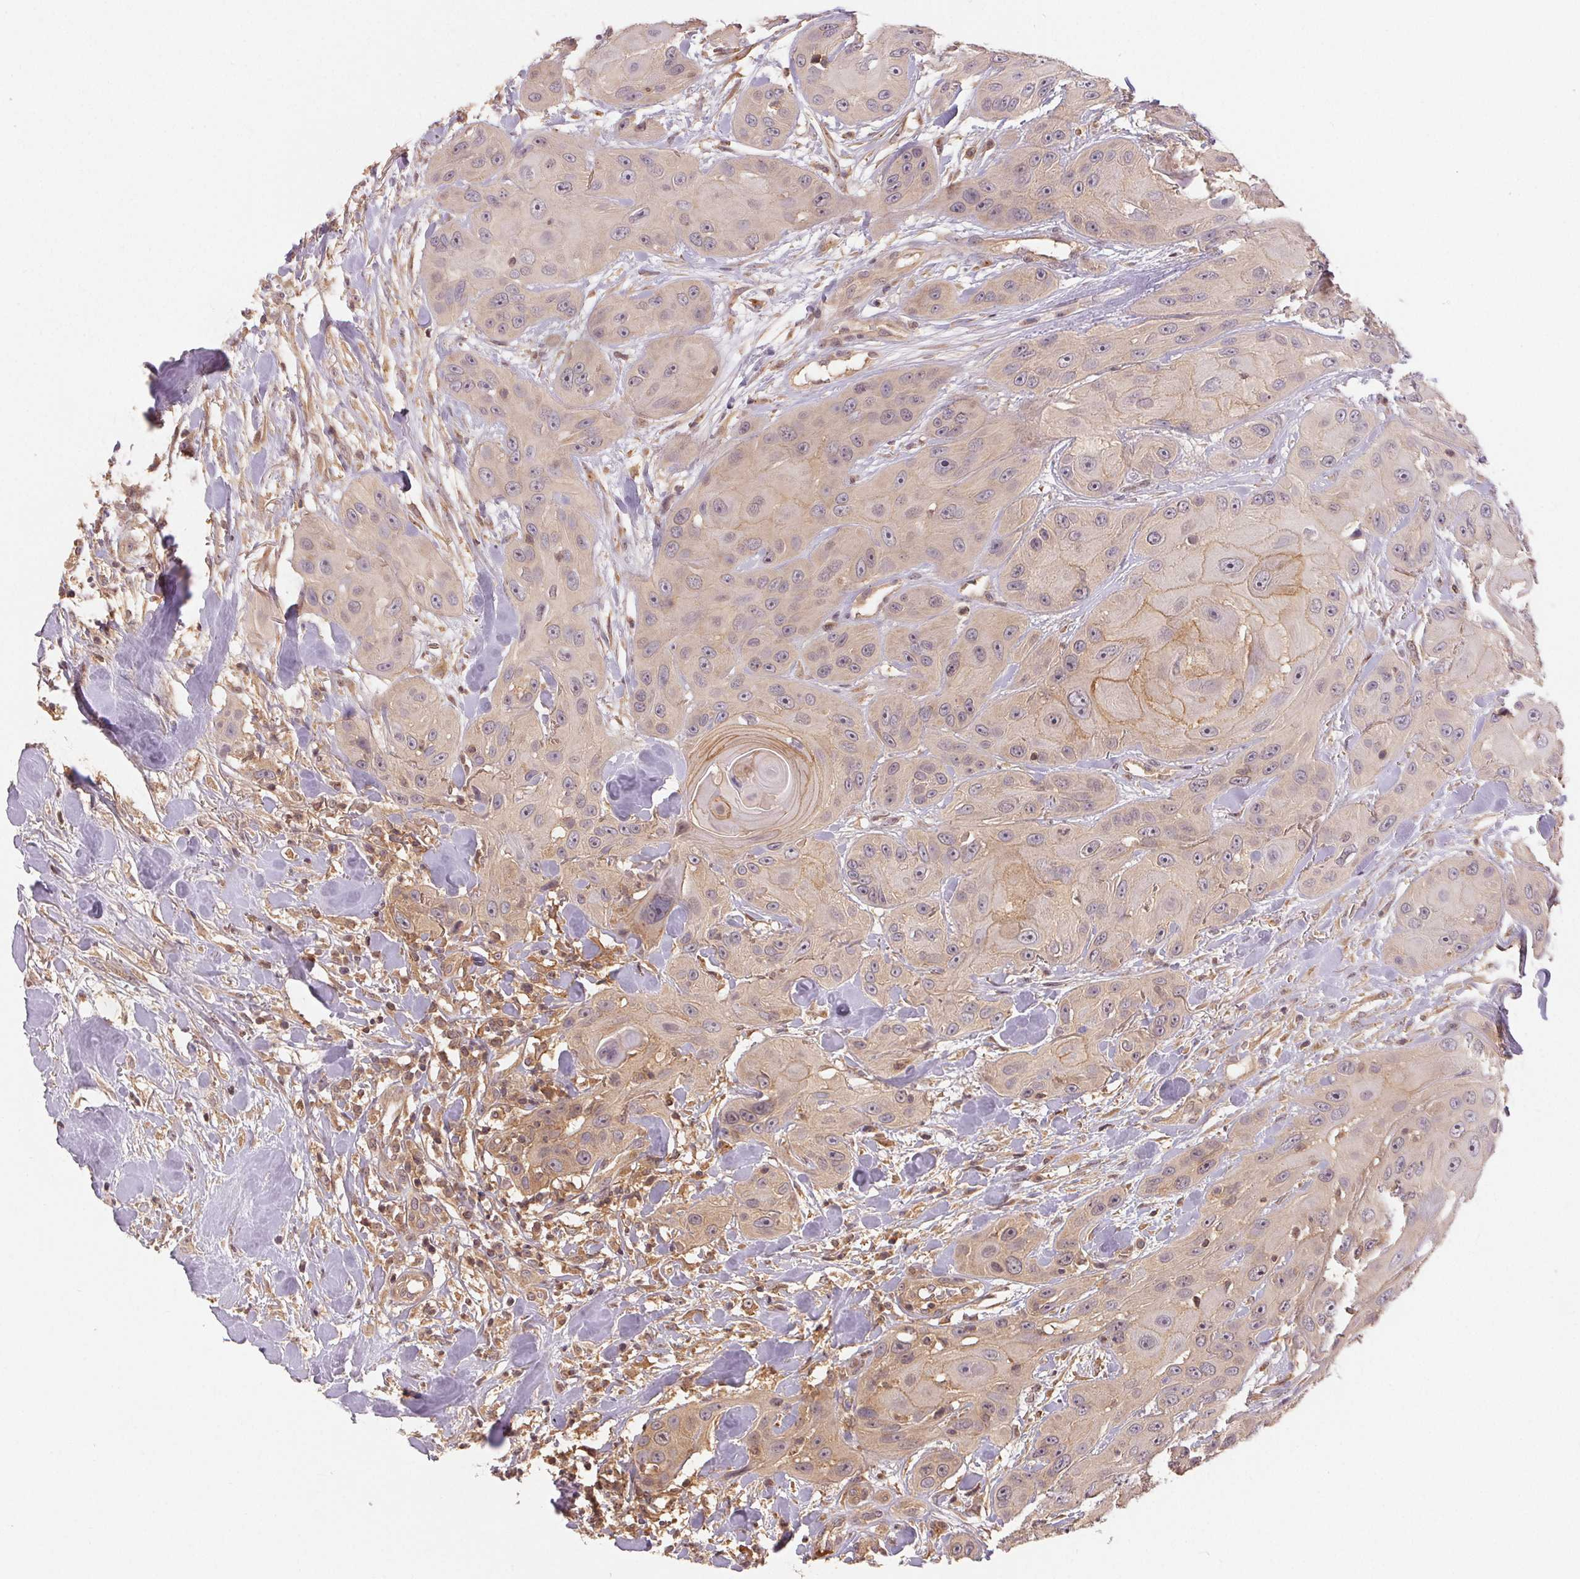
{"staining": {"intensity": "weak", "quantity": "25%-75%", "location": "cytoplasmic/membranous,nuclear"}, "tissue": "head and neck cancer", "cell_type": "Tumor cells", "image_type": "cancer", "snomed": [{"axis": "morphology", "description": "Squamous cell carcinoma, NOS"}, {"axis": "topography", "description": "Oral tissue"}, {"axis": "topography", "description": "Head-Neck"}], "caption": "High-power microscopy captured an IHC micrograph of squamous cell carcinoma (head and neck), revealing weak cytoplasmic/membranous and nuclear staining in about 25%-75% of tumor cells.", "gene": "MAPKAPK2", "patient": {"sex": "male", "age": 77}}